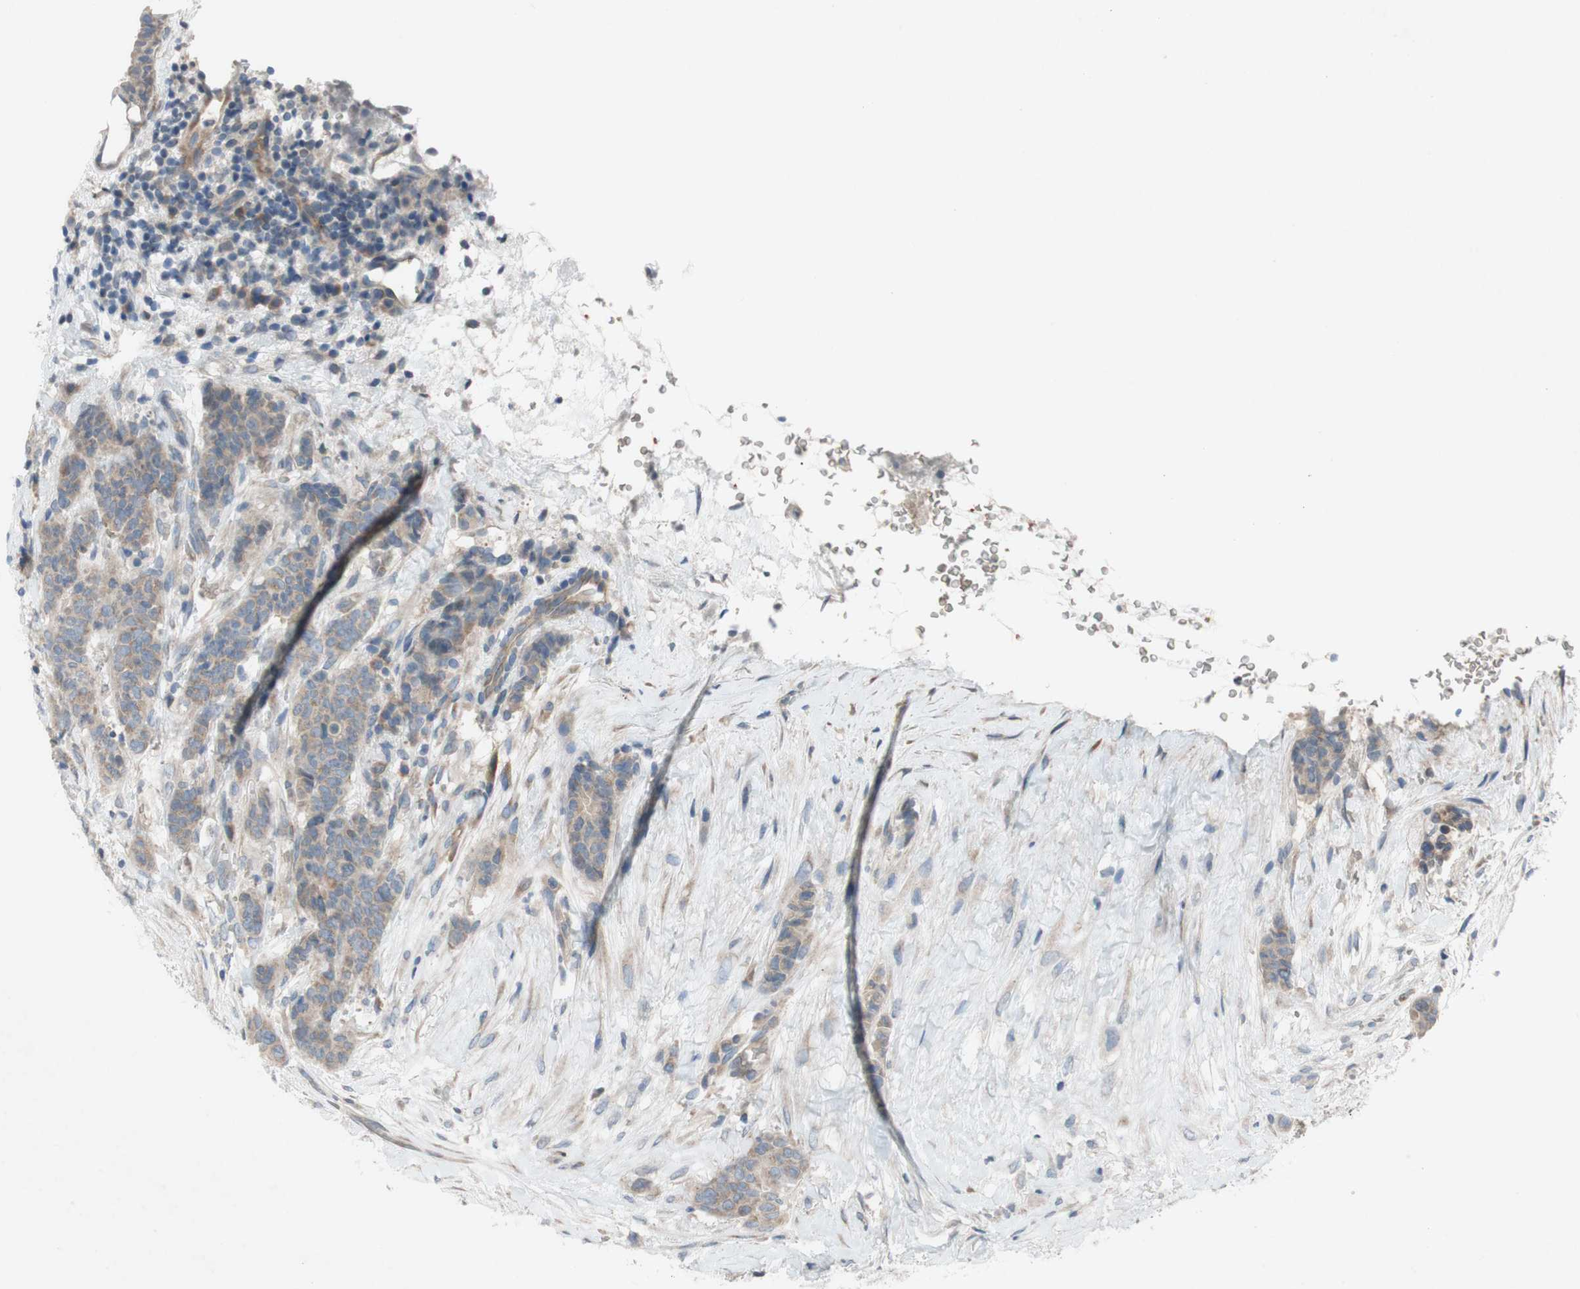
{"staining": {"intensity": "weak", "quantity": ">75%", "location": "cytoplasmic/membranous"}, "tissue": "breast cancer", "cell_type": "Tumor cells", "image_type": "cancer", "snomed": [{"axis": "morphology", "description": "Duct carcinoma"}, {"axis": "topography", "description": "Breast"}], "caption": "A low amount of weak cytoplasmic/membranous expression is present in about >75% of tumor cells in breast cancer (intraductal carcinoma) tissue. The protein is stained brown, and the nuclei are stained in blue (DAB (3,3'-diaminobenzidine) IHC with brightfield microscopy, high magnification).", "gene": "ADD2", "patient": {"sex": "female", "age": 40}}